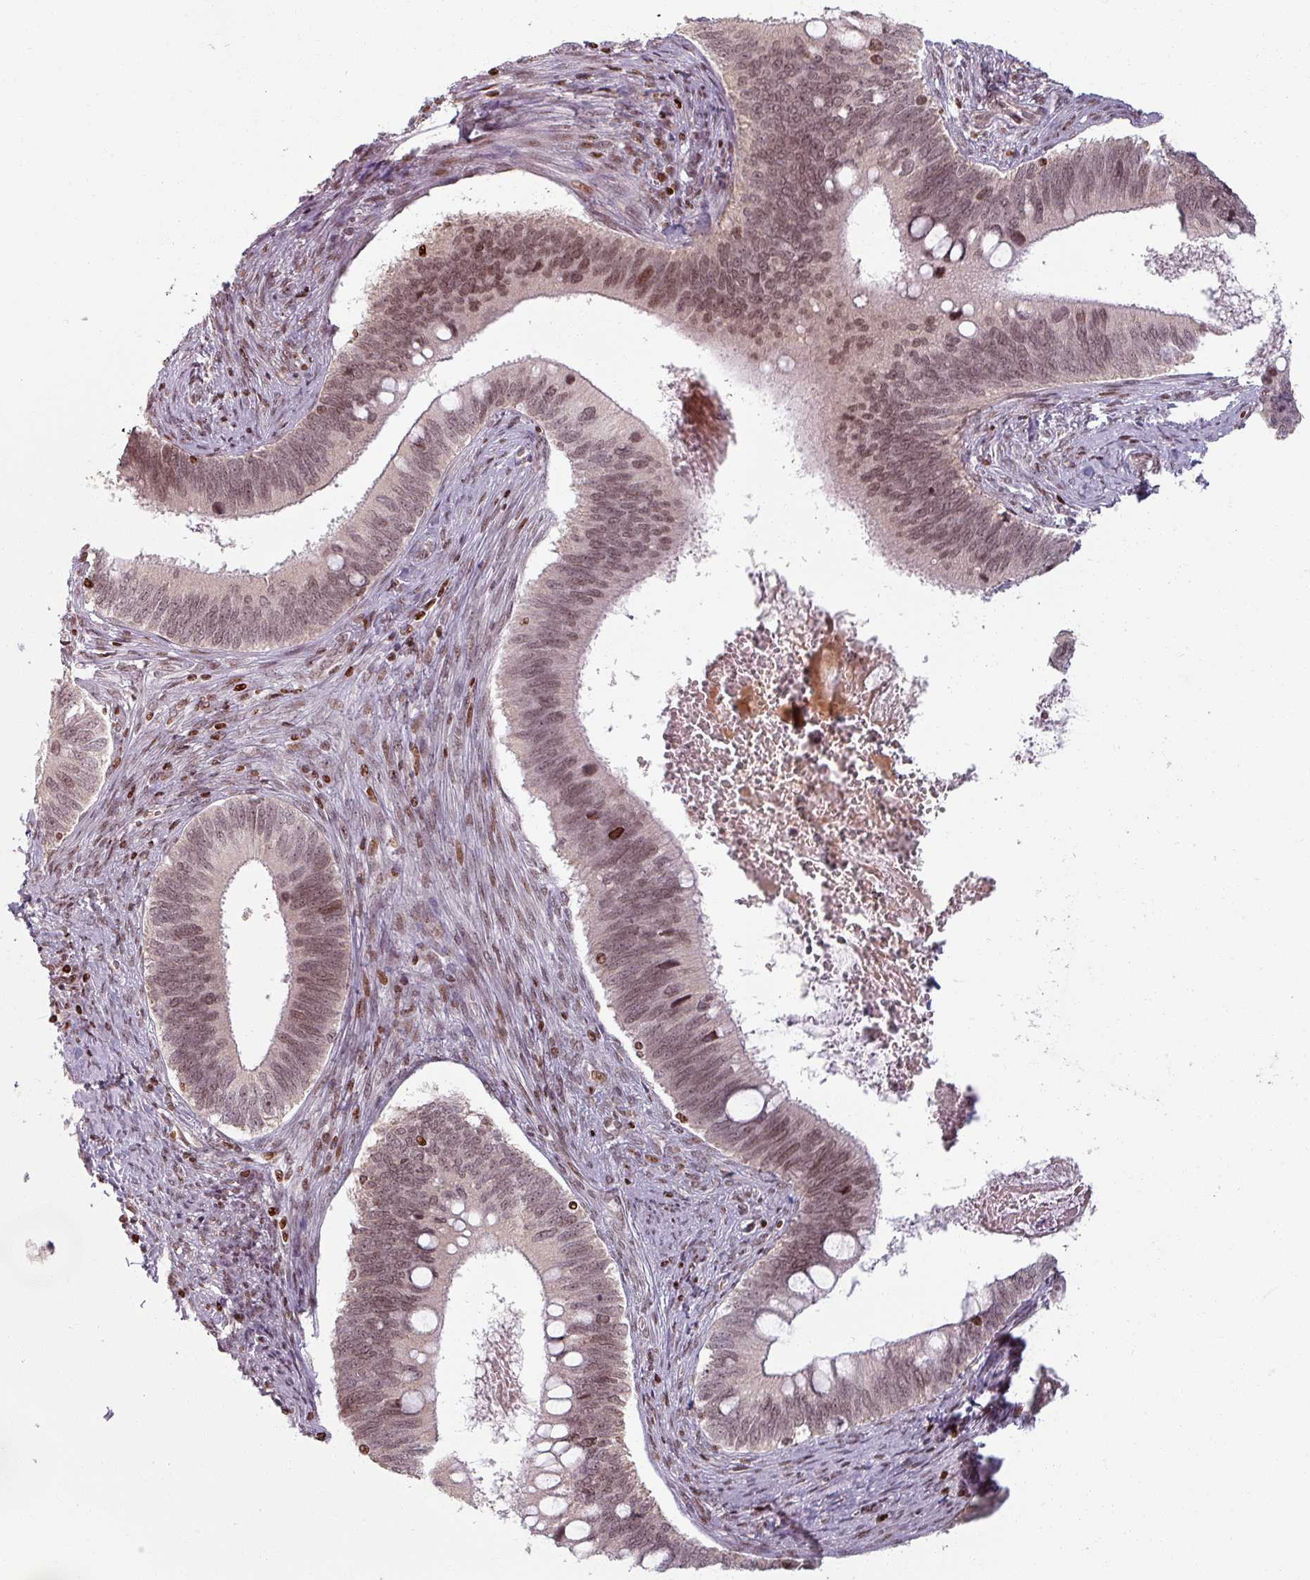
{"staining": {"intensity": "moderate", "quantity": ">75%", "location": "nuclear"}, "tissue": "cervical cancer", "cell_type": "Tumor cells", "image_type": "cancer", "snomed": [{"axis": "morphology", "description": "Adenocarcinoma, NOS"}, {"axis": "topography", "description": "Cervix"}], "caption": "There is medium levels of moderate nuclear positivity in tumor cells of cervical adenocarcinoma, as demonstrated by immunohistochemical staining (brown color).", "gene": "NCOR1", "patient": {"sex": "female", "age": 42}}